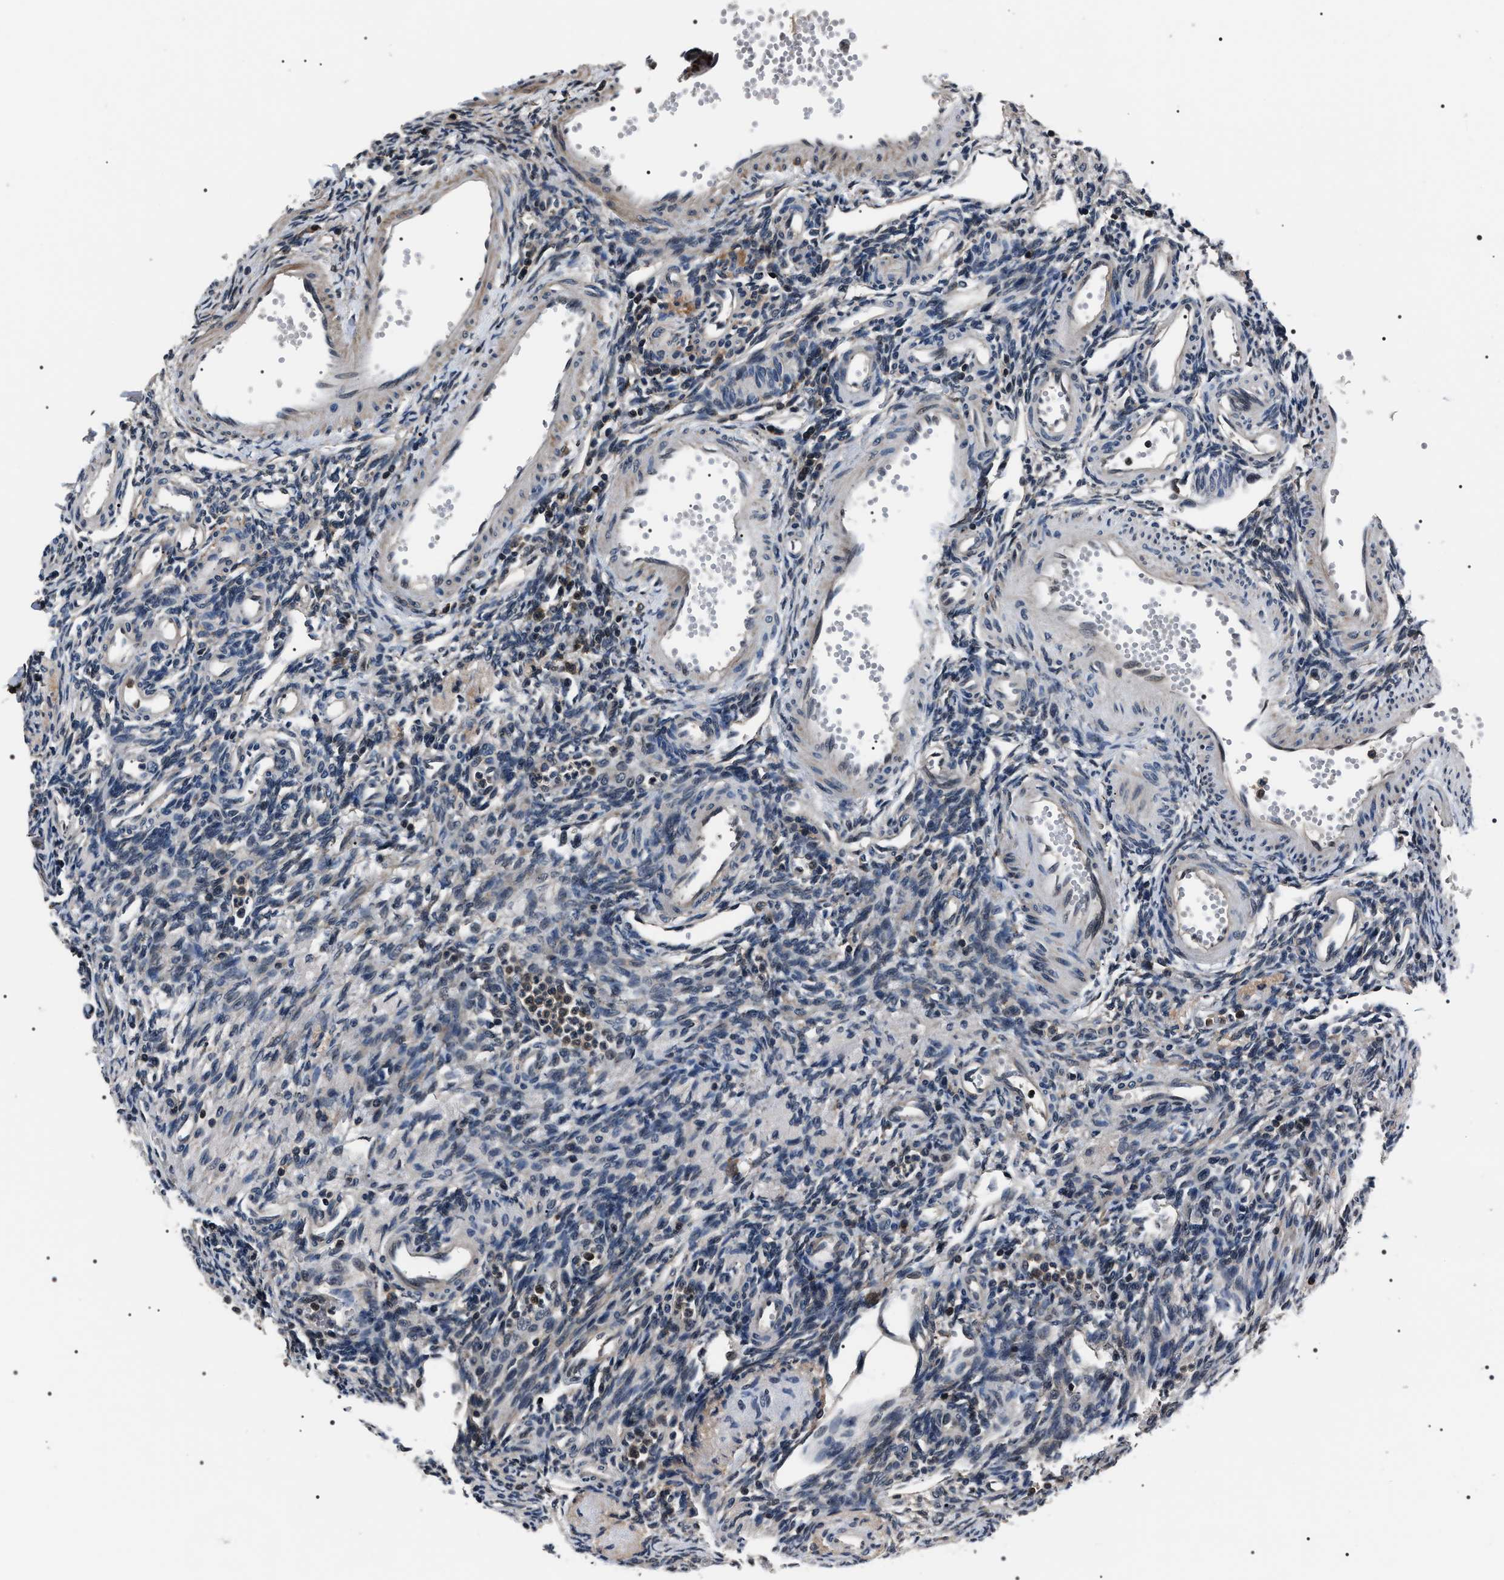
{"staining": {"intensity": "negative", "quantity": "none", "location": "none"}, "tissue": "ovary", "cell_type": "Ovarian stroma cells", "image_type": "normal", "snomed": [{"axis": "morphology", "description": "Normal tissue, NOS"}, {"axis": "topography", "description": "Ovary"}], "caption": "This is a micrograph of IHC staining of unremarkable ovary, which shows no expression in ovarian stroma cells. (Stains: DAB IHC with hematoxylin counter stain, Microscopy: brightfield microscopy at high magnification).", "gene": "SIPA1", "patient": {"sex": "female", "age": 33}}